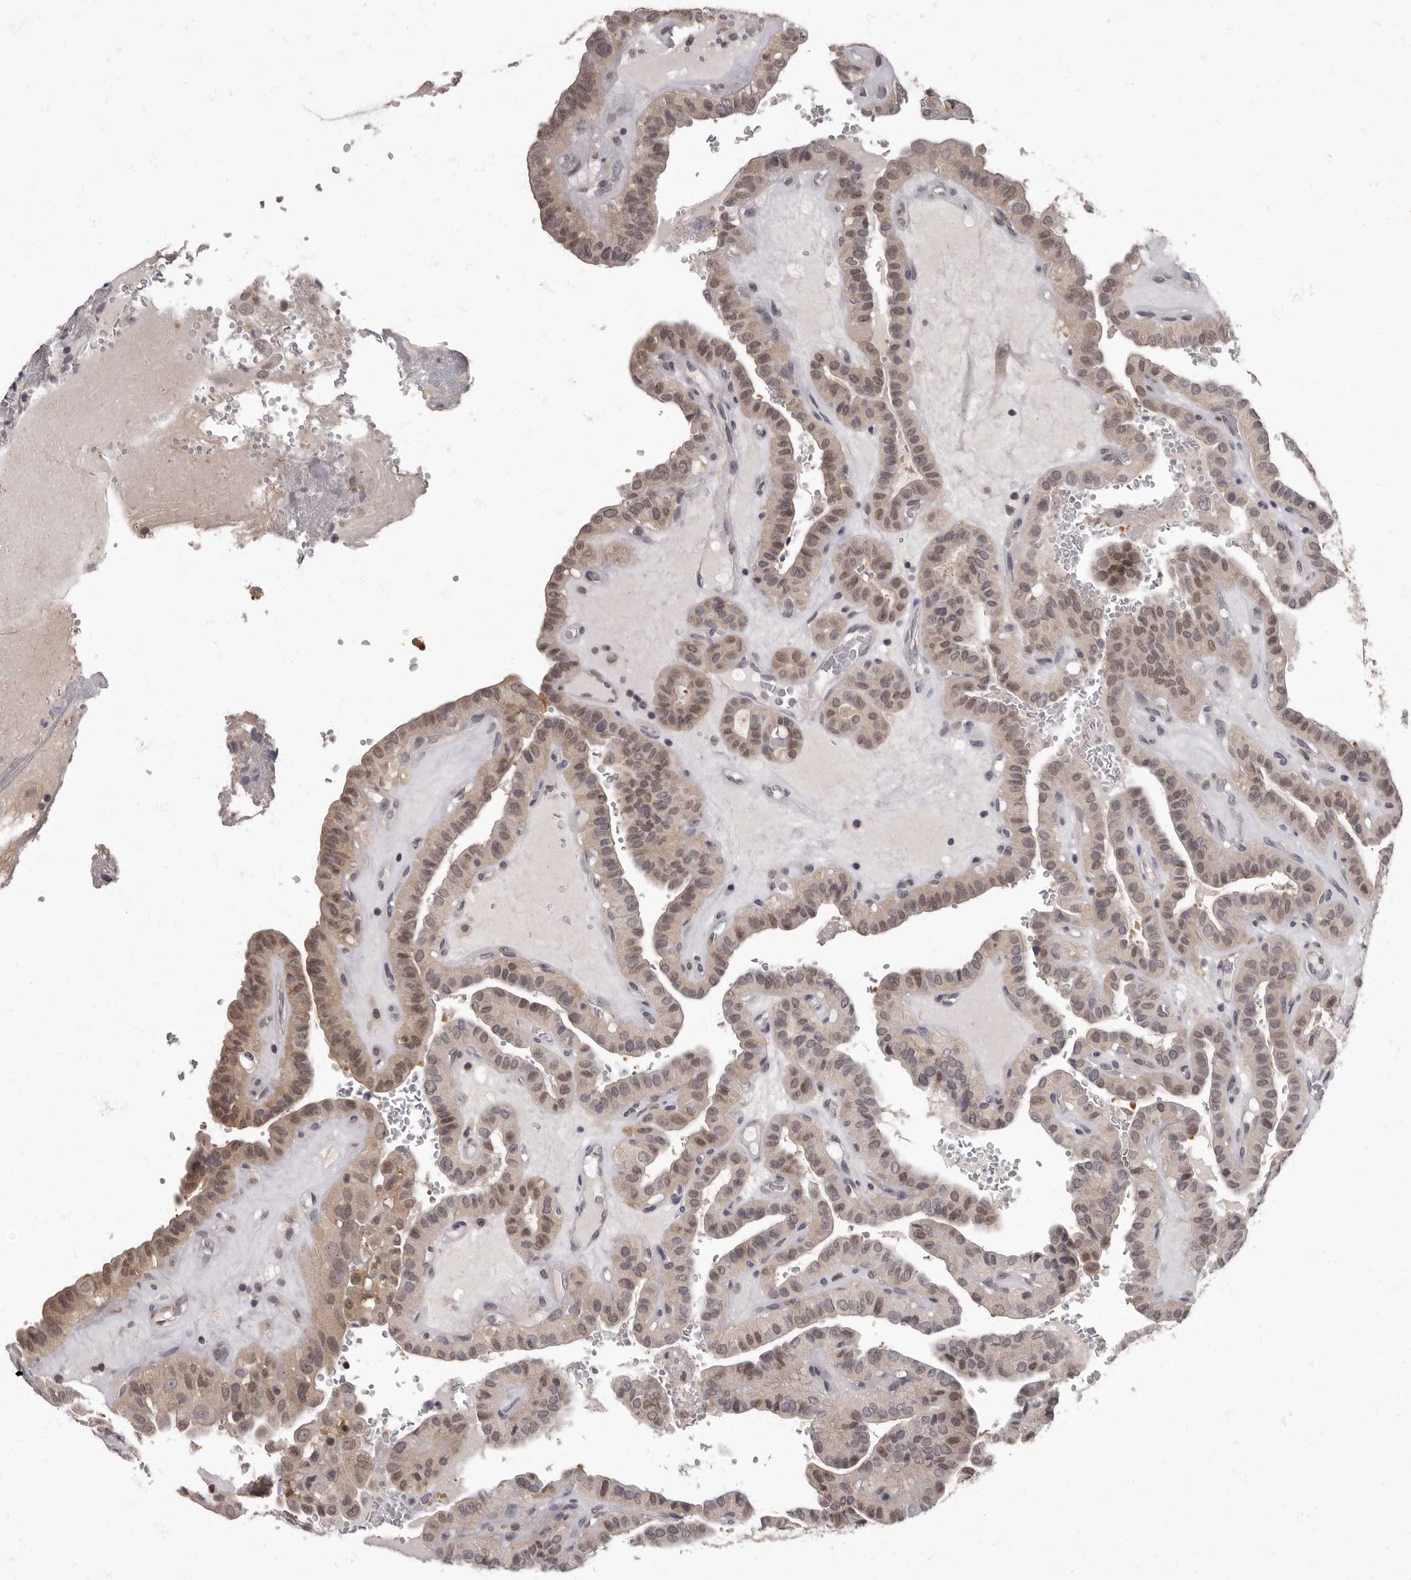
{"staining": {"intensity": "weak", "quantity": ">75%", "location": "cytoplasmic/membranous,nuclear"}, "tissue": "thyroid cancer", "cell_type": "Tumor cells", "image_type": "cancer", "snomed": [{"axis": "morphology", "description": "Papillary adenocarcinoma, NOS"}, {"axis": "topography", "description": "Thyroid gland"}], "caption": "Immunohistochemistry (IHC) image of neoplastic tissue: human thyroid cancer stained using immunohistochemistry displays low levels of weak protein expression localized specifically in the cytoplasmic/membranous and nuclear of tumor cells, appearing as a cytoplasmic/membranous and nuclear brown color.", "gene": "C1orf50", "patient": {"sex": "male", "age": 77}}